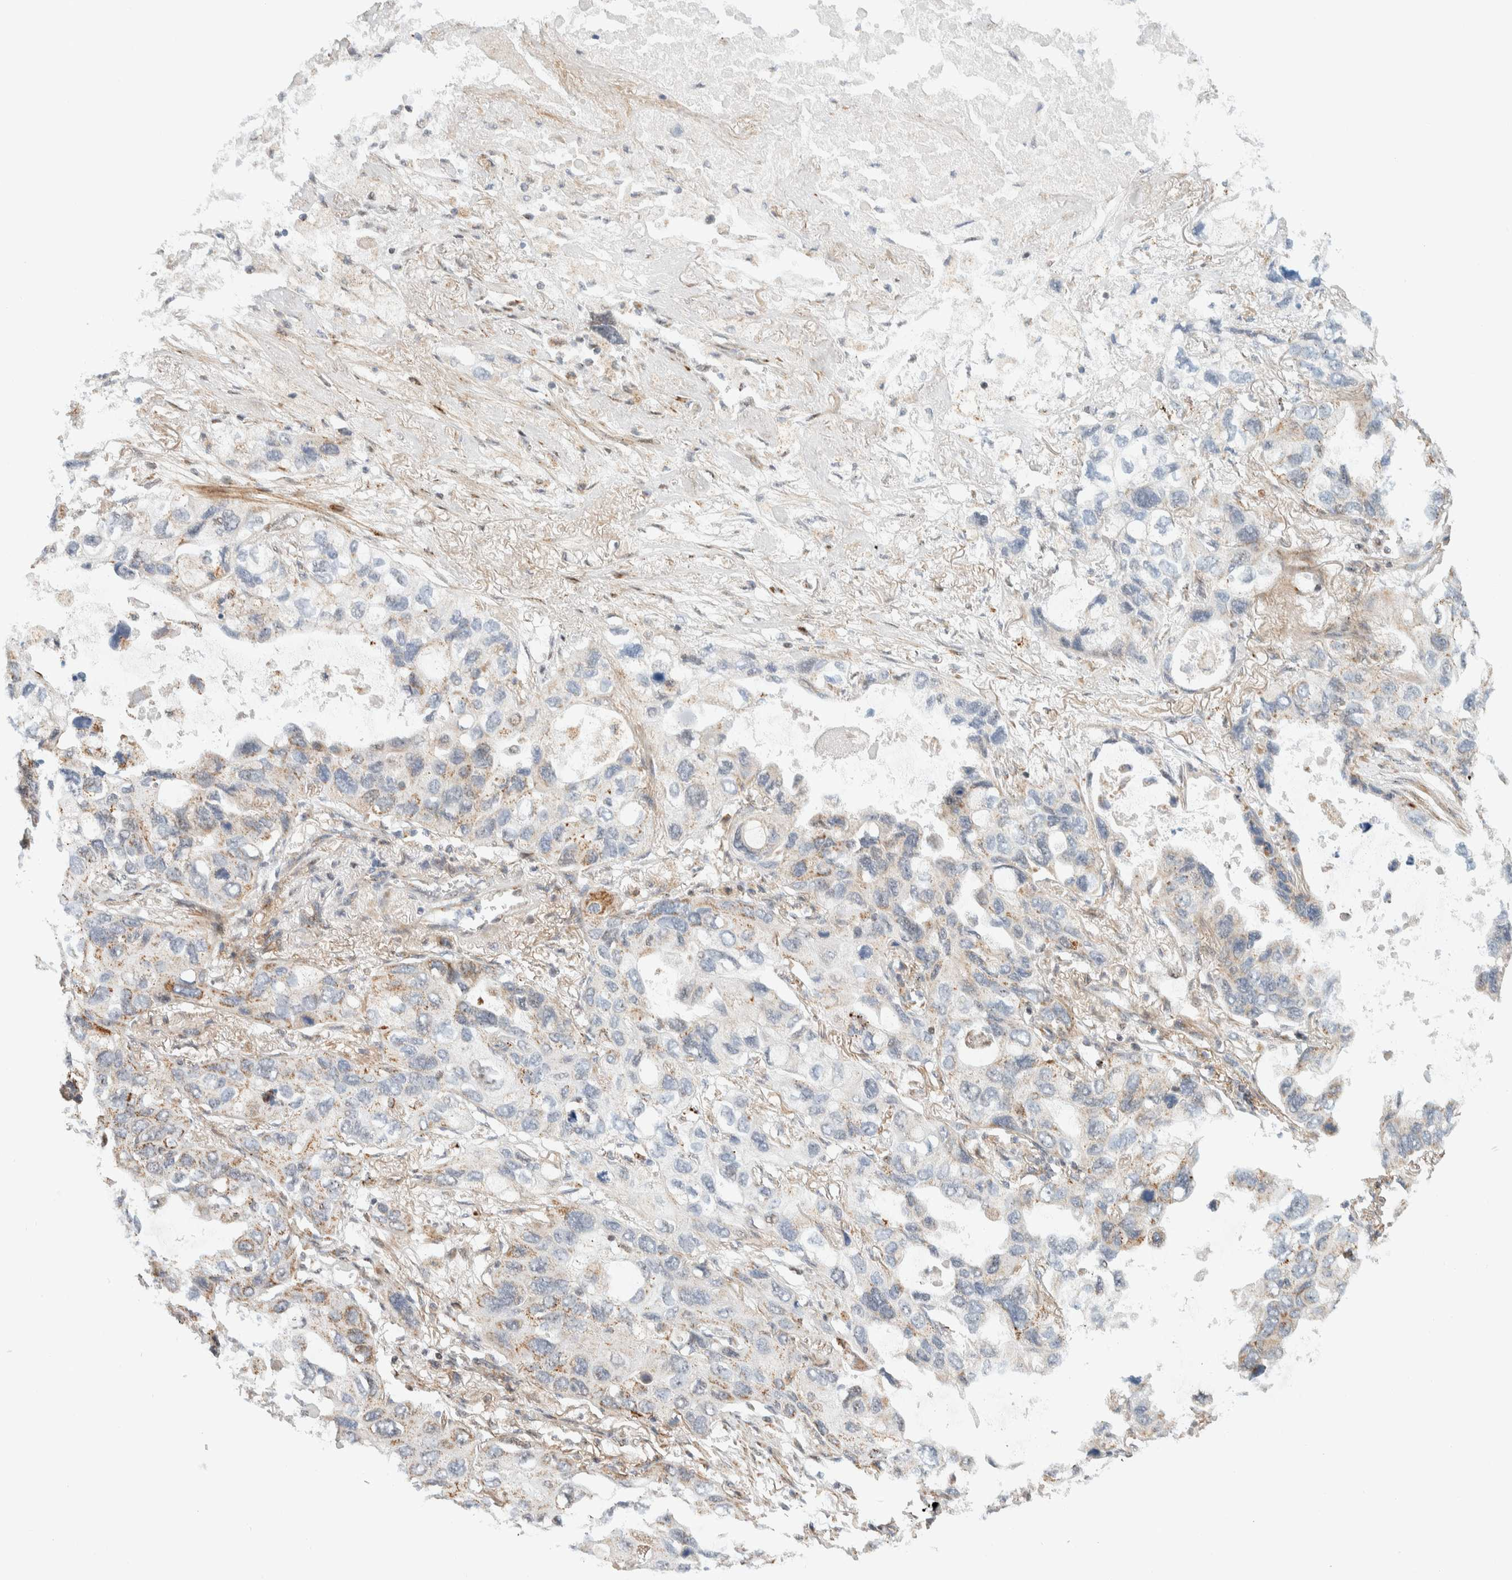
{"staining": {"intensity": "moderate", "quantity": "<25%", "location": "cytoplasmic/membranous"}, "tissue": "lung cancer", "cell_type": "Tumor cells", "image_type": "cancer", "snomed": [{"axis": "morphology", "description": "Squamous cell carcinoma, NOS"}, {"axis": "topography", "description": "Lung"}], "caption": "Squamous cell carcinoma (lung) stained for a protein demonstrates moderate cytoplasmic/membranous positivity in tumor cells.", "gene": "TSPAN32", "patient": {"sex": "female", "age": 73}}